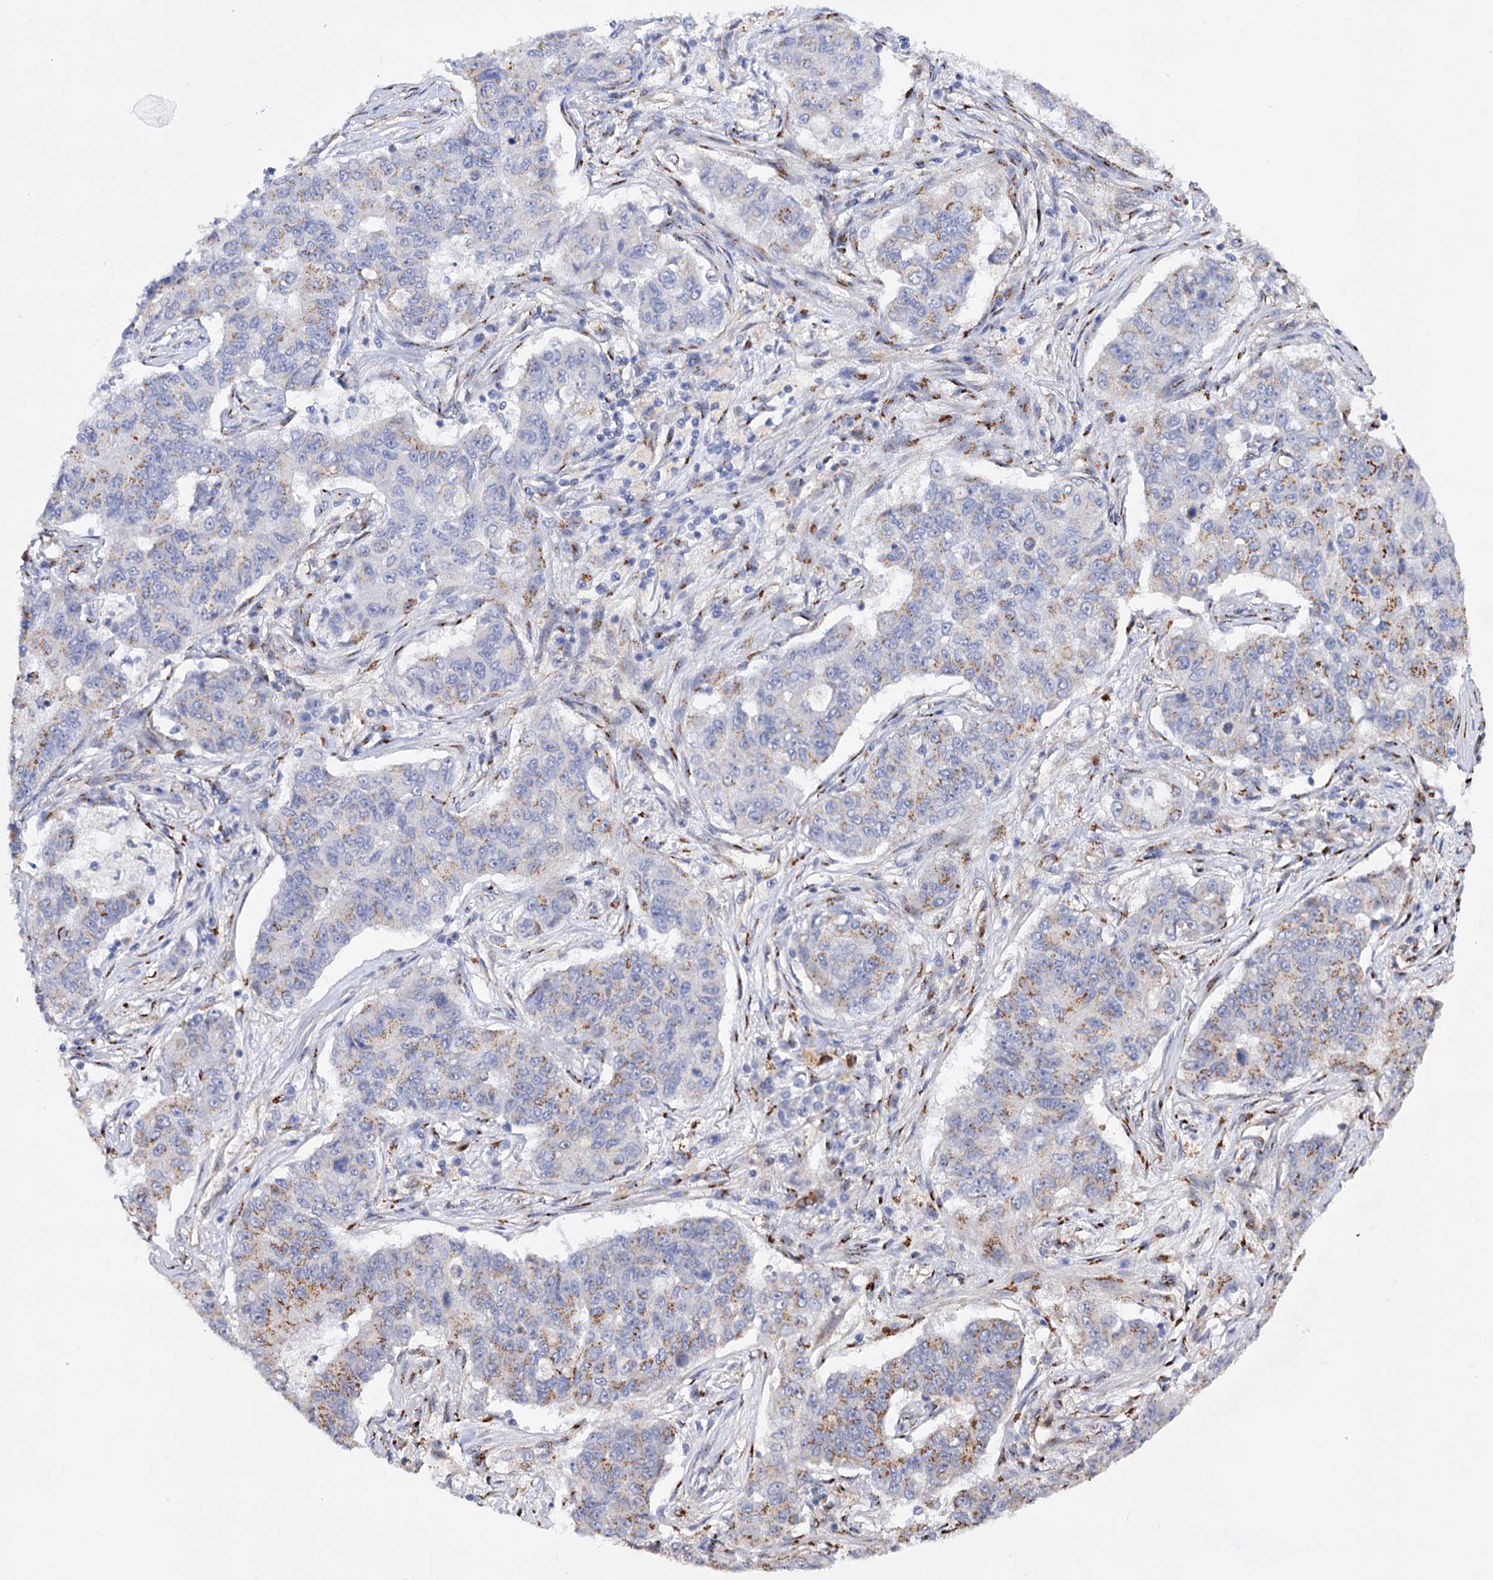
{"staining": {"intensity": "moderate", "quantity": "25%-75%", "location": "cytoplasmic/membranous"}, "tissue": "lung cancer", "cell_type": "Tumor cells", "image_type": "cancer", "snomed": [{"axis": "morphology", "description": "Squamous cell carcinoma, NOS"}, {"axis": "topography", "description": "Lung"}], "caption": "Lung squamous cell carcinoma tissue exhibits moderate cytoplasmic/membranous expression in approximately 25%-75% of tumor cells Ihc stains the protein in brown and the nuclei are stained blue.", "gene": "C11orf96", "patient": {"sex": "male", "age": 74}}